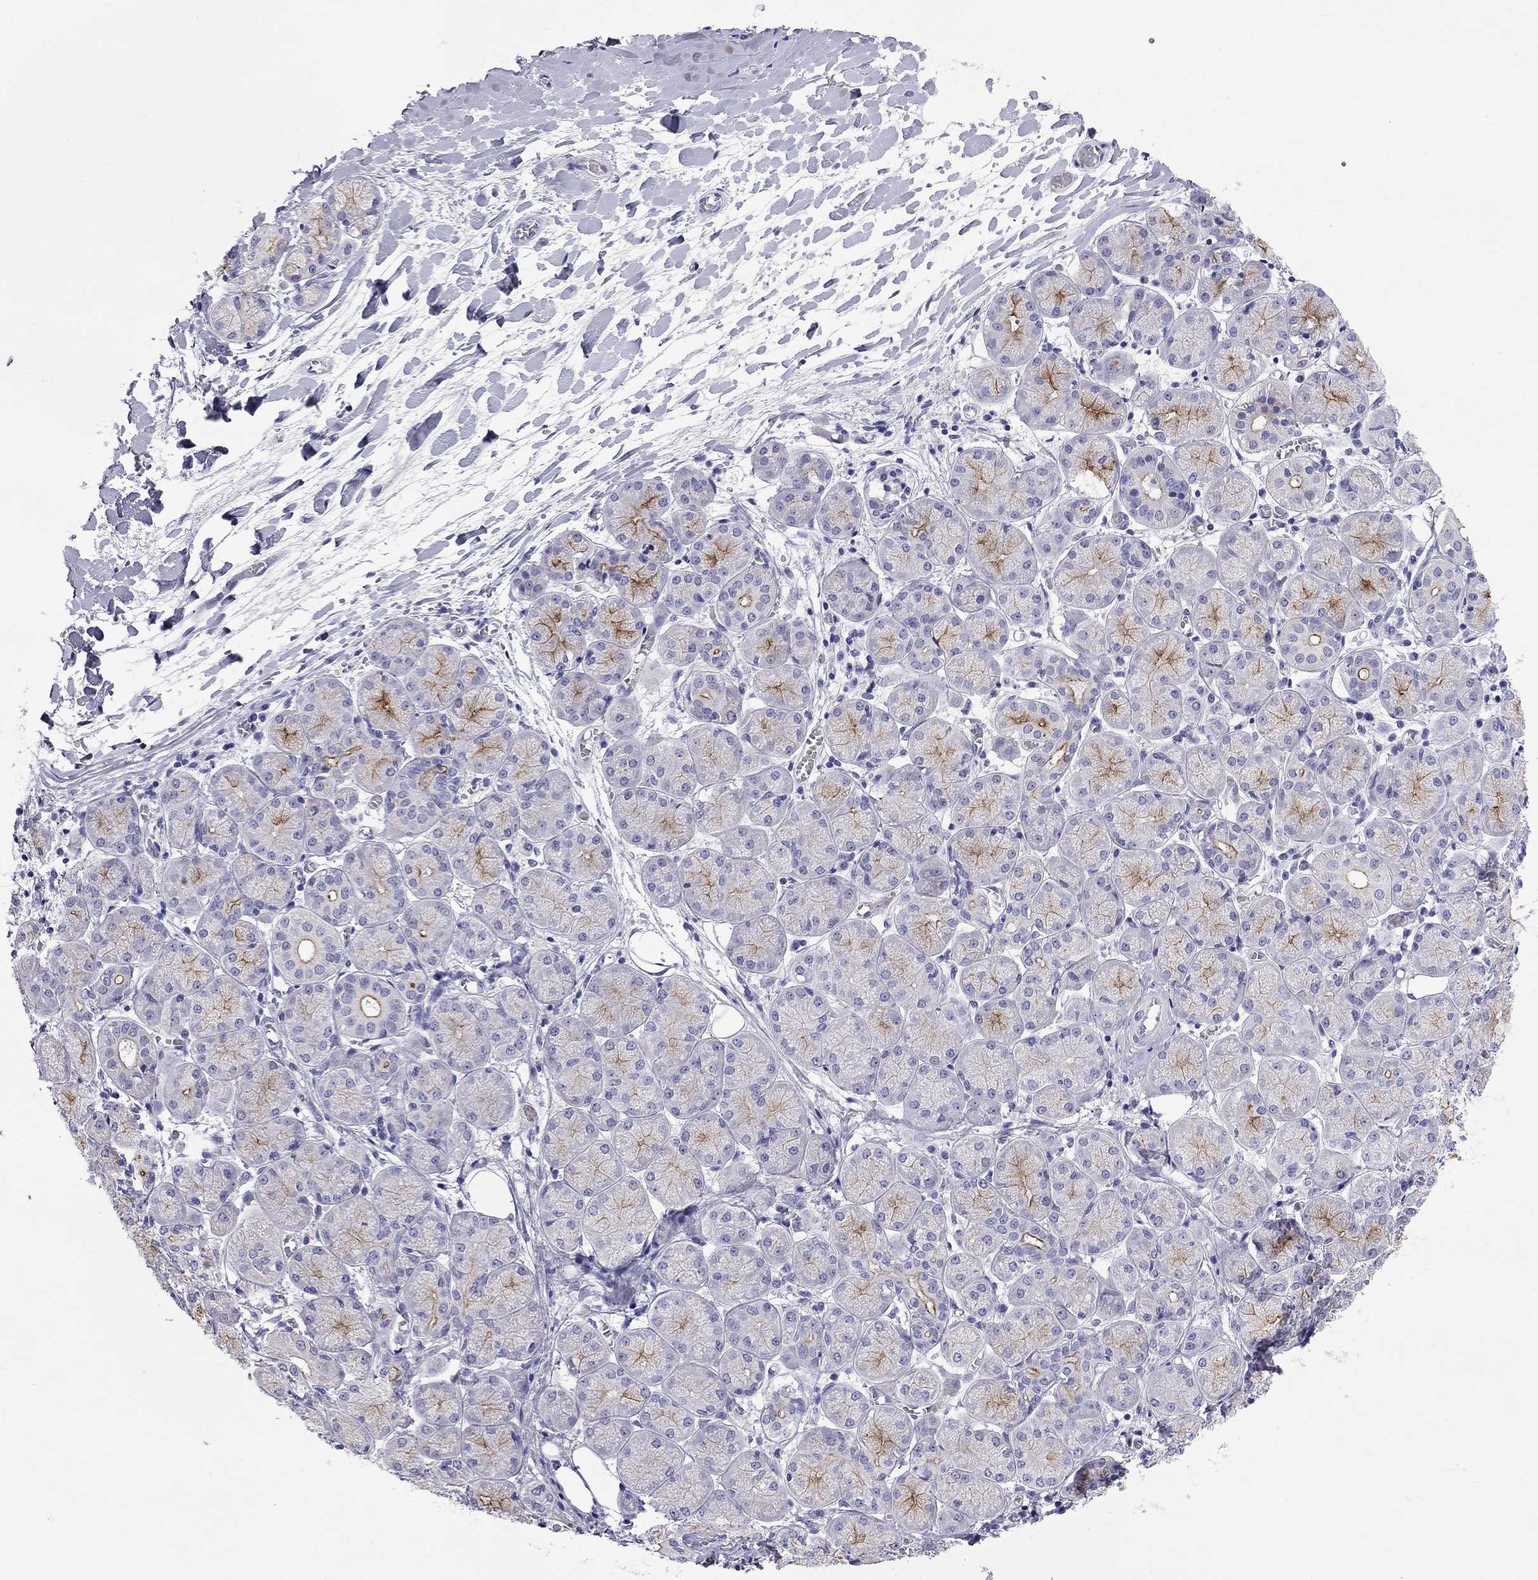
{"staining": {"intensity": "strong", "quantity": "25%-75%", "location": "cytoplasmic/membranous"}, "tissue": "salivary gland", "cell_type": "Glandular cells", "image_type": "normal", "snomed": [{"axis": "morphology", "description": "Normal tissue, NOS"}, {"axis": "topography", "description": "Salivary gland"}, {"axis": "topography", "description": "Peripheral nerve tissue"}], "caption": "A high amount of strong cytoplasmic/membranous staining is appreciated in about 25%-75% of glandular cells in unremarkable salivary gland.", "gene": "MUC15", "patient": {"sex": "female", "age": 24}}